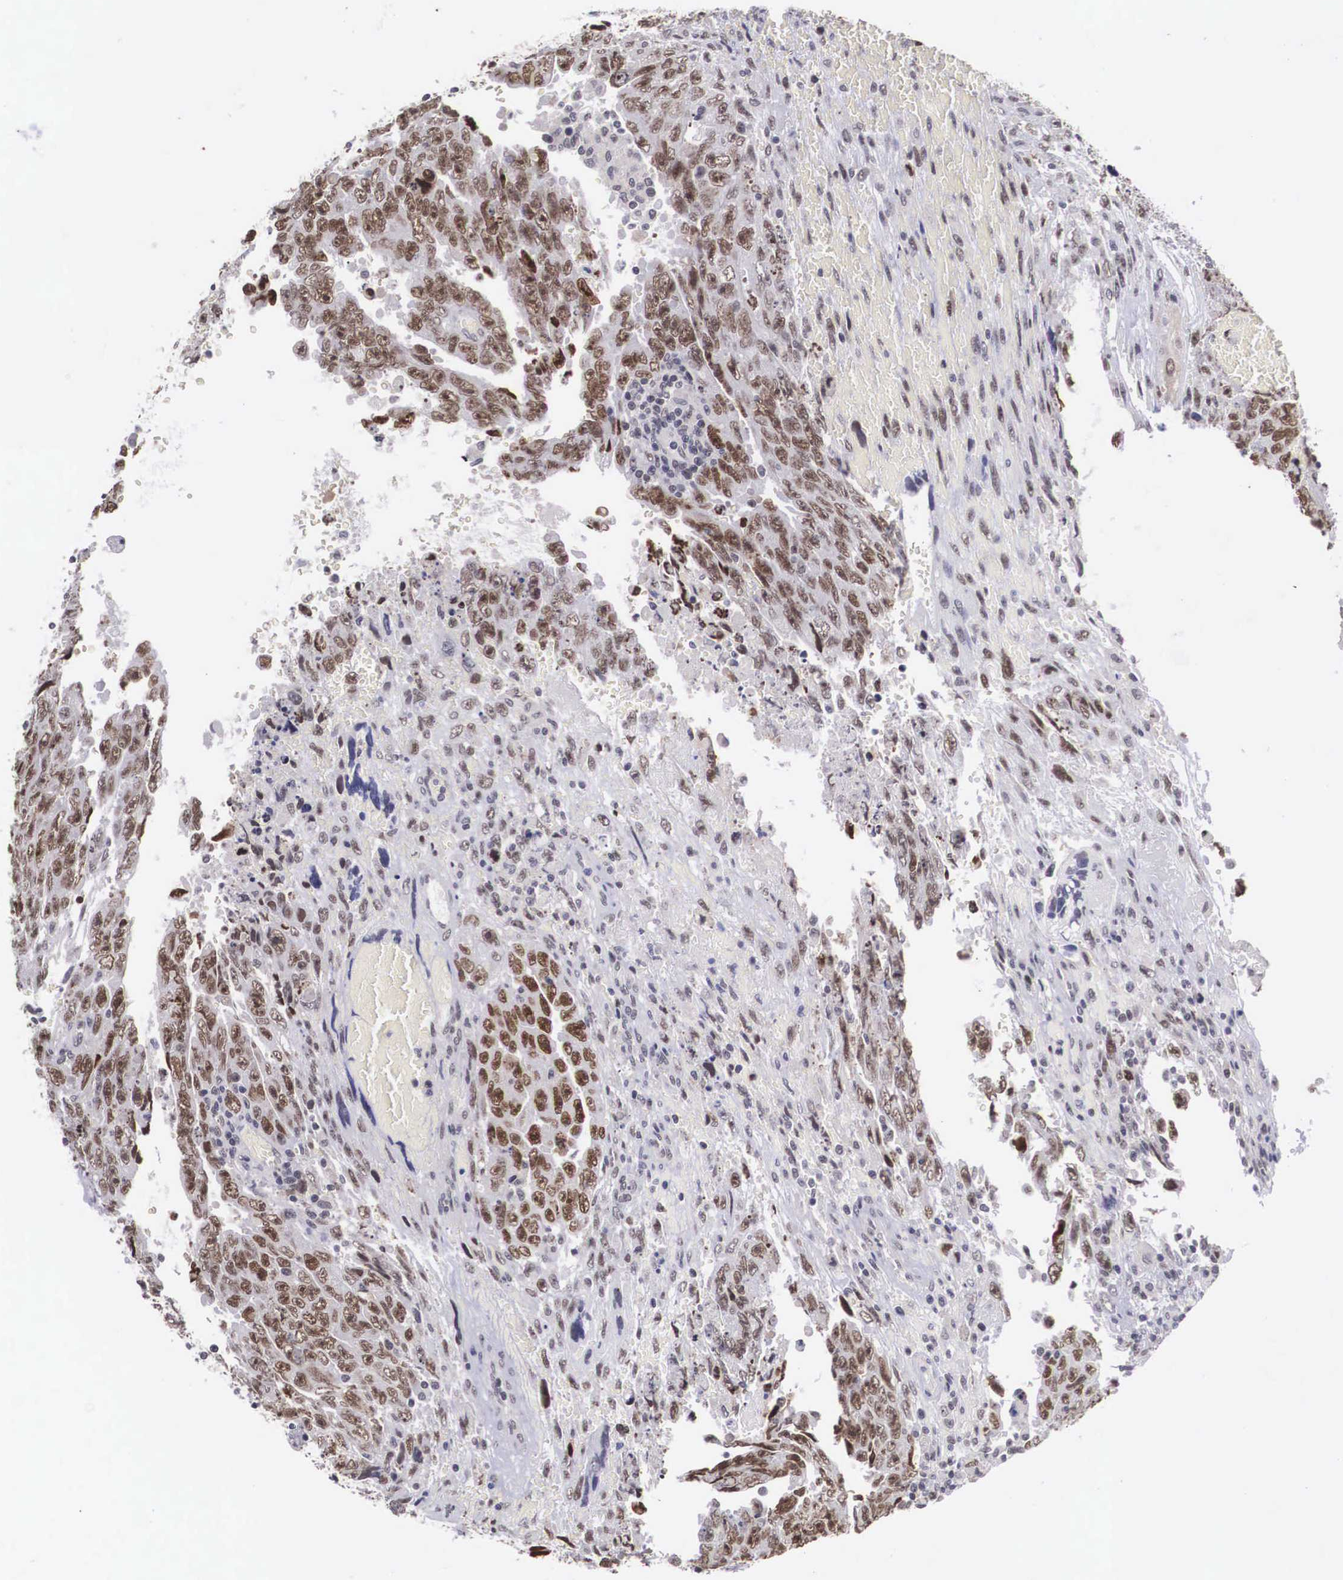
{"staining": {"intensity": "moderate", "quantity": ">75%", "location": "nuclear"}, "tissue": "testis cancer", "cell_type": "Tumor cells", "image_type": "cancer", "snomed": [{"axis": "morphology", "description": "Carcinoma, Embryonal, NOS"}, {"axis": "topography", "description": "Testis"}], "caption": "Protein staining of embryonal carcinoma (testis) tissue reveals moderate nuclear staining in about >75% of tumor cells.", "gene": "ZNF275", "patient": {"sex": "male", "age": 28}}